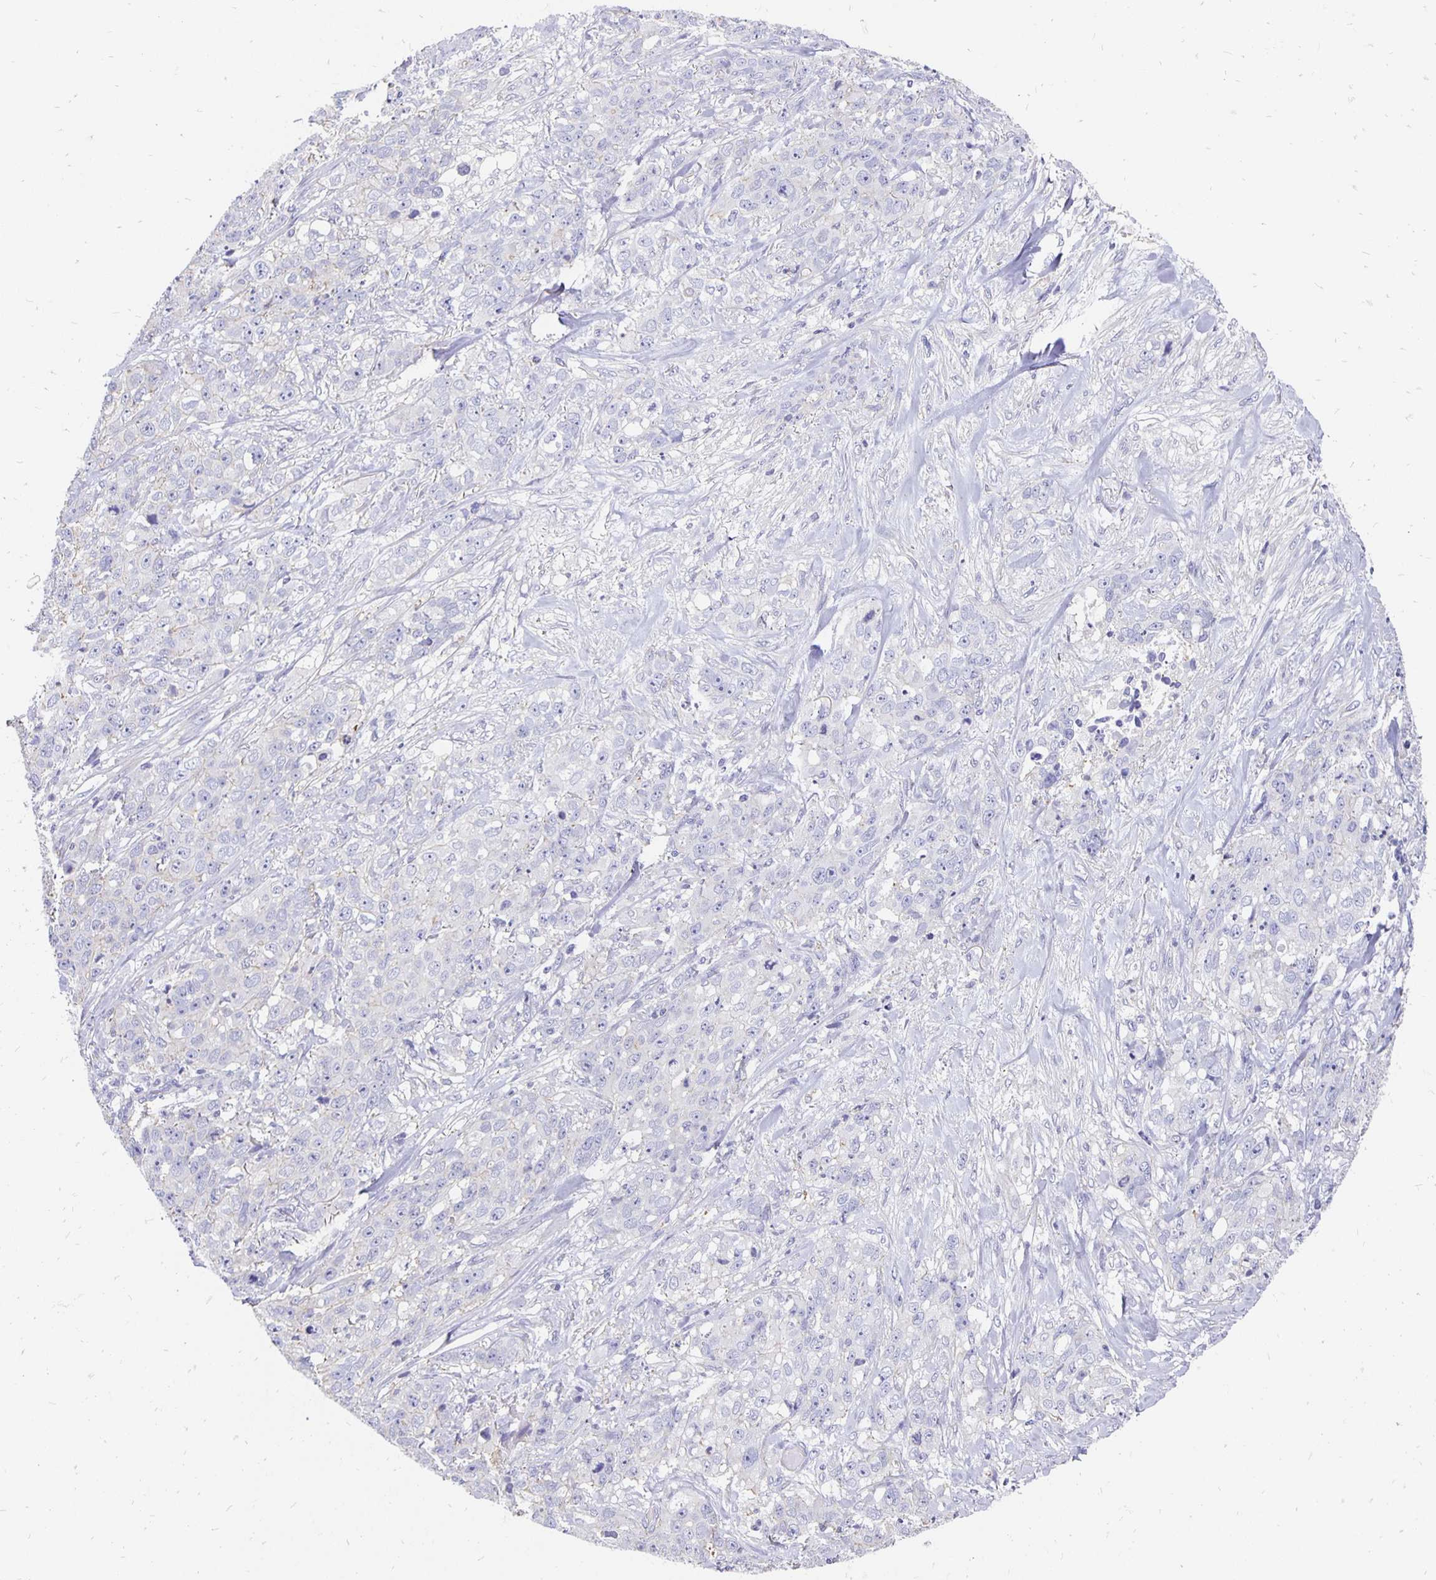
{"staining": {"intensity": "negative", "quantity": "none", "location": "none"}, "tissue": "stomach cancer", "cell_type": "Tumor cells", "image_type": "cancer", "snomed": [{"axis": "morphology", "description": "Adenocarcinoma, NOS"}, {"axis": "topography", "description": "Stomach"}], "caption": "DAB immunohistochemical staining of human stomach cancer (adenocarcinoma) displays no significant staining in tumor cells.", "gene": "APOB", "patient": {"sex": "male", "age": 48}}